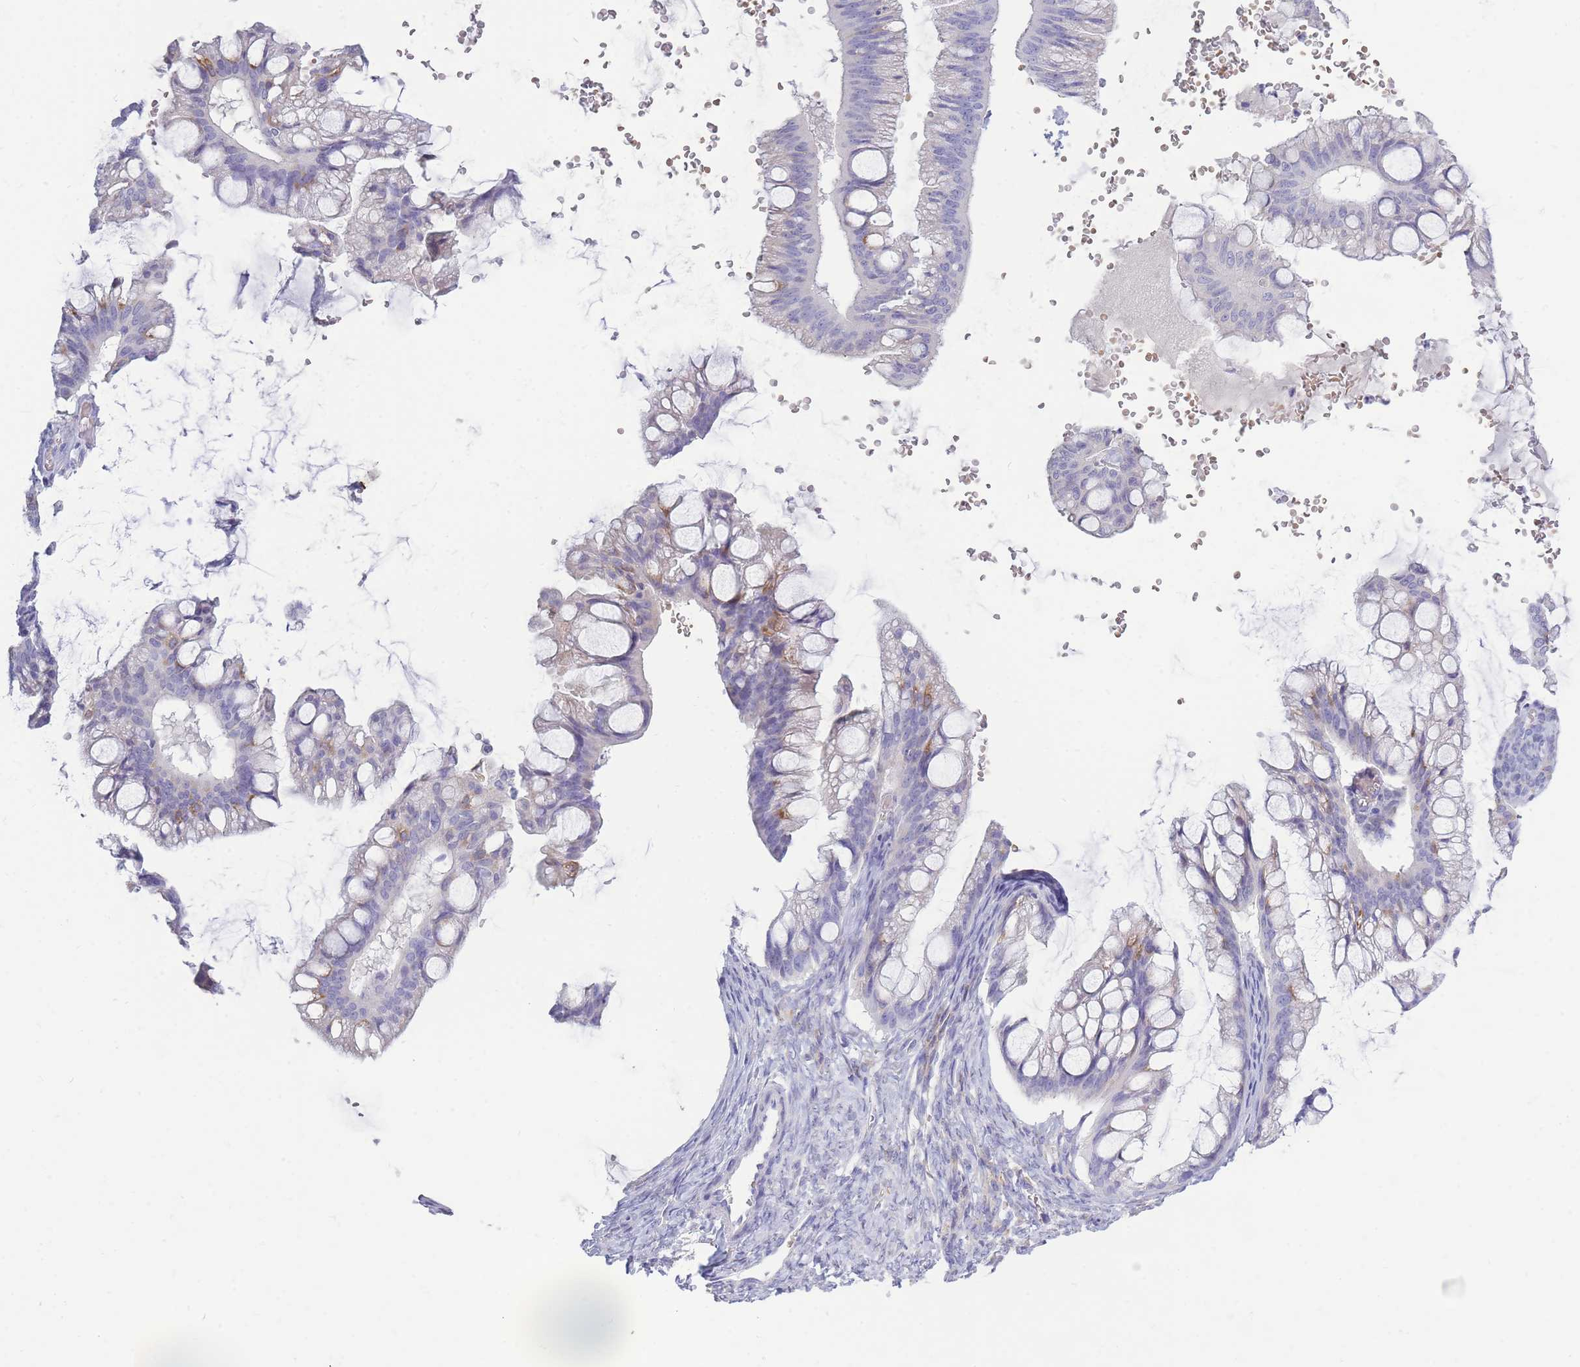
{"staining": {"intensity": "negative", "quantity": "none", "location": "none"}, "tissue": "ovarian cancer", "cell_type": "Tumor cells", "image_type": "cancer", "snomed": [{"axis": "morphology", "description": "Cystadenocarcinoma, mucinous, NOS"}, {"axis": "topography", "description": "Ovary"}], "caption": "Tumor cells show no significant positivity in ovarian mucinous cystadenocarcinoma.", "gene": "TPSD1", "patient": {"sex": "female", "age": 73}}